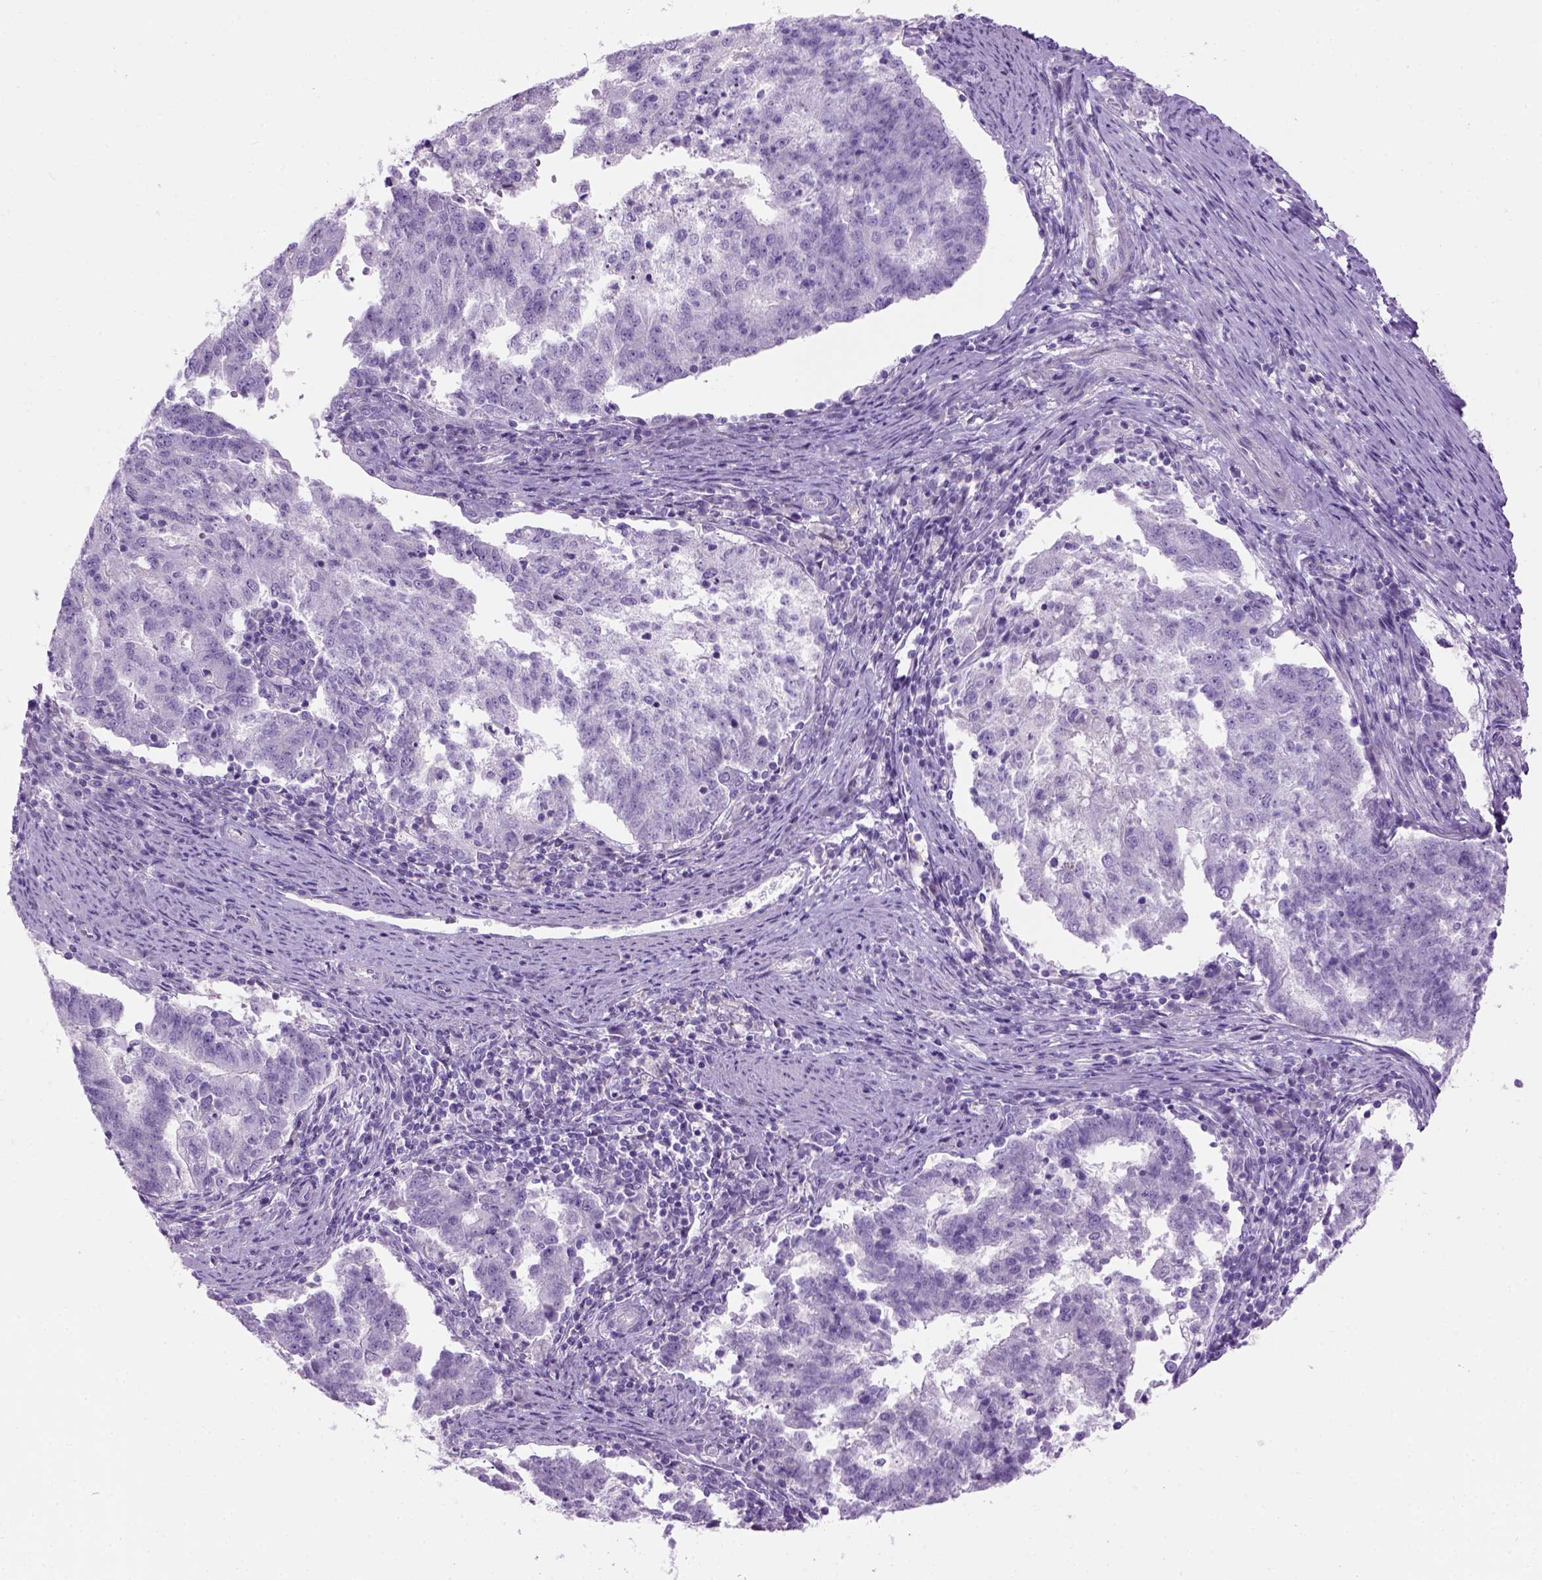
{"staining": {"intensity": "negative", "quantity": "none", "location": "none"}, "tissue": "endometrial cancer", "cell_type": "Tumor cells", "image_type": "cancer", "snomed": [{"axis": "morphology", "description": "Adenocarcinoma, NOS"}, {"axis": "topography", "description": "Endometrium"}], "caption": "Photomicrograph shows no significant protein positivity in tumor cells of adenocarcinoma (endometrial).", "gene": "GABRB2", "patient": {"sex": "female", "age": 82}}